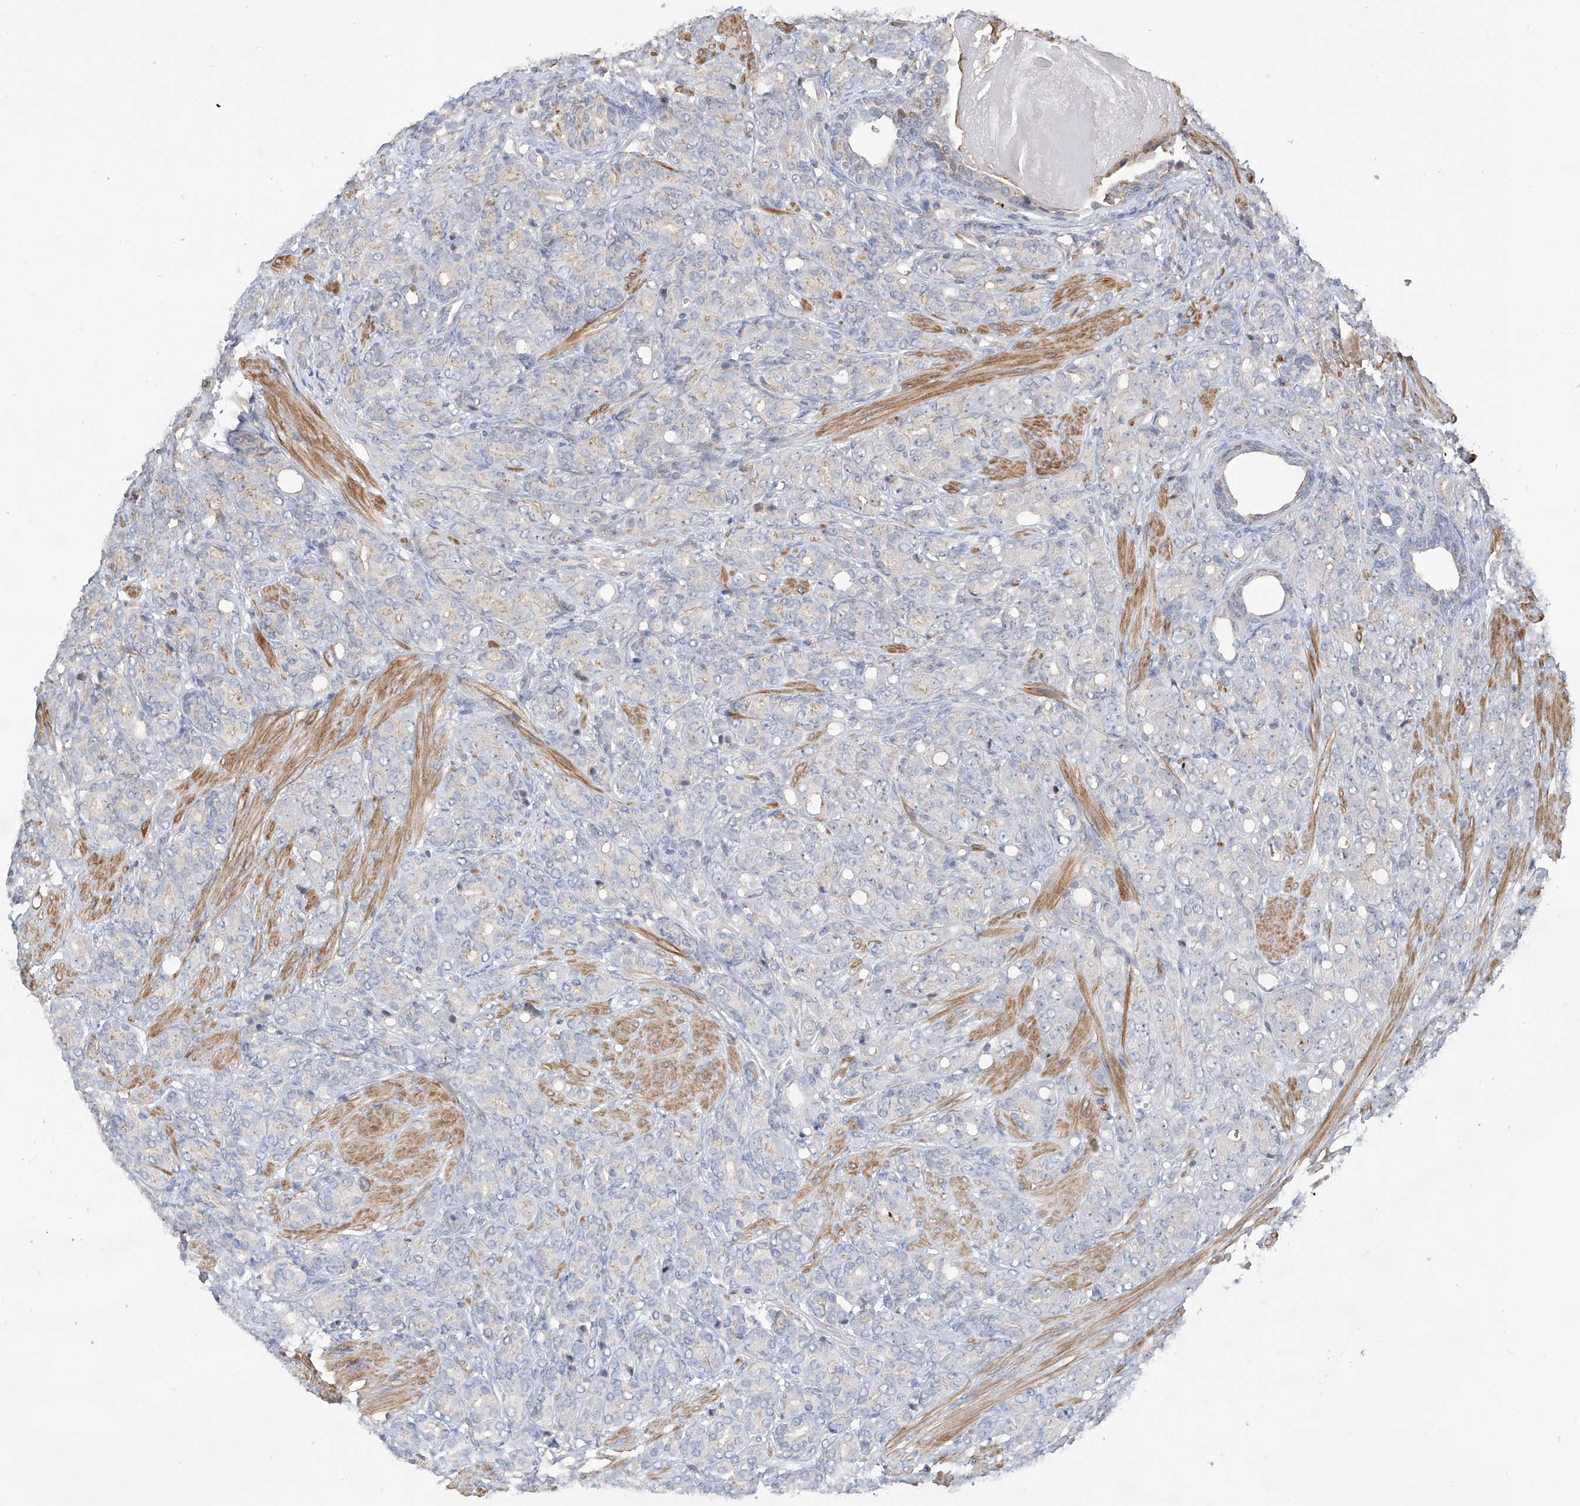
{"staining": {"intensity": "negative", "quantity": "none", "location": "none"}, "tissue": "prostate cancer", "cell_type": "Tumor cells", "image_type": "cancer", "snomed": [{"axis": "morphology", "description": "Adenocarcinoma, High grade"}, {"axis": "topography", "description": "Prostate"}], "caption": "Immunohistochemistry photomicrograph of neoplastic tissue: adenocarcinoma (high-grade) (prostate) stained with DAB (3,3'-diaminobenzidine) reveals no significant protein staining in tumor cells.", "gene": "SLFN14", "patient": {"sex": "male", "age": 62}}